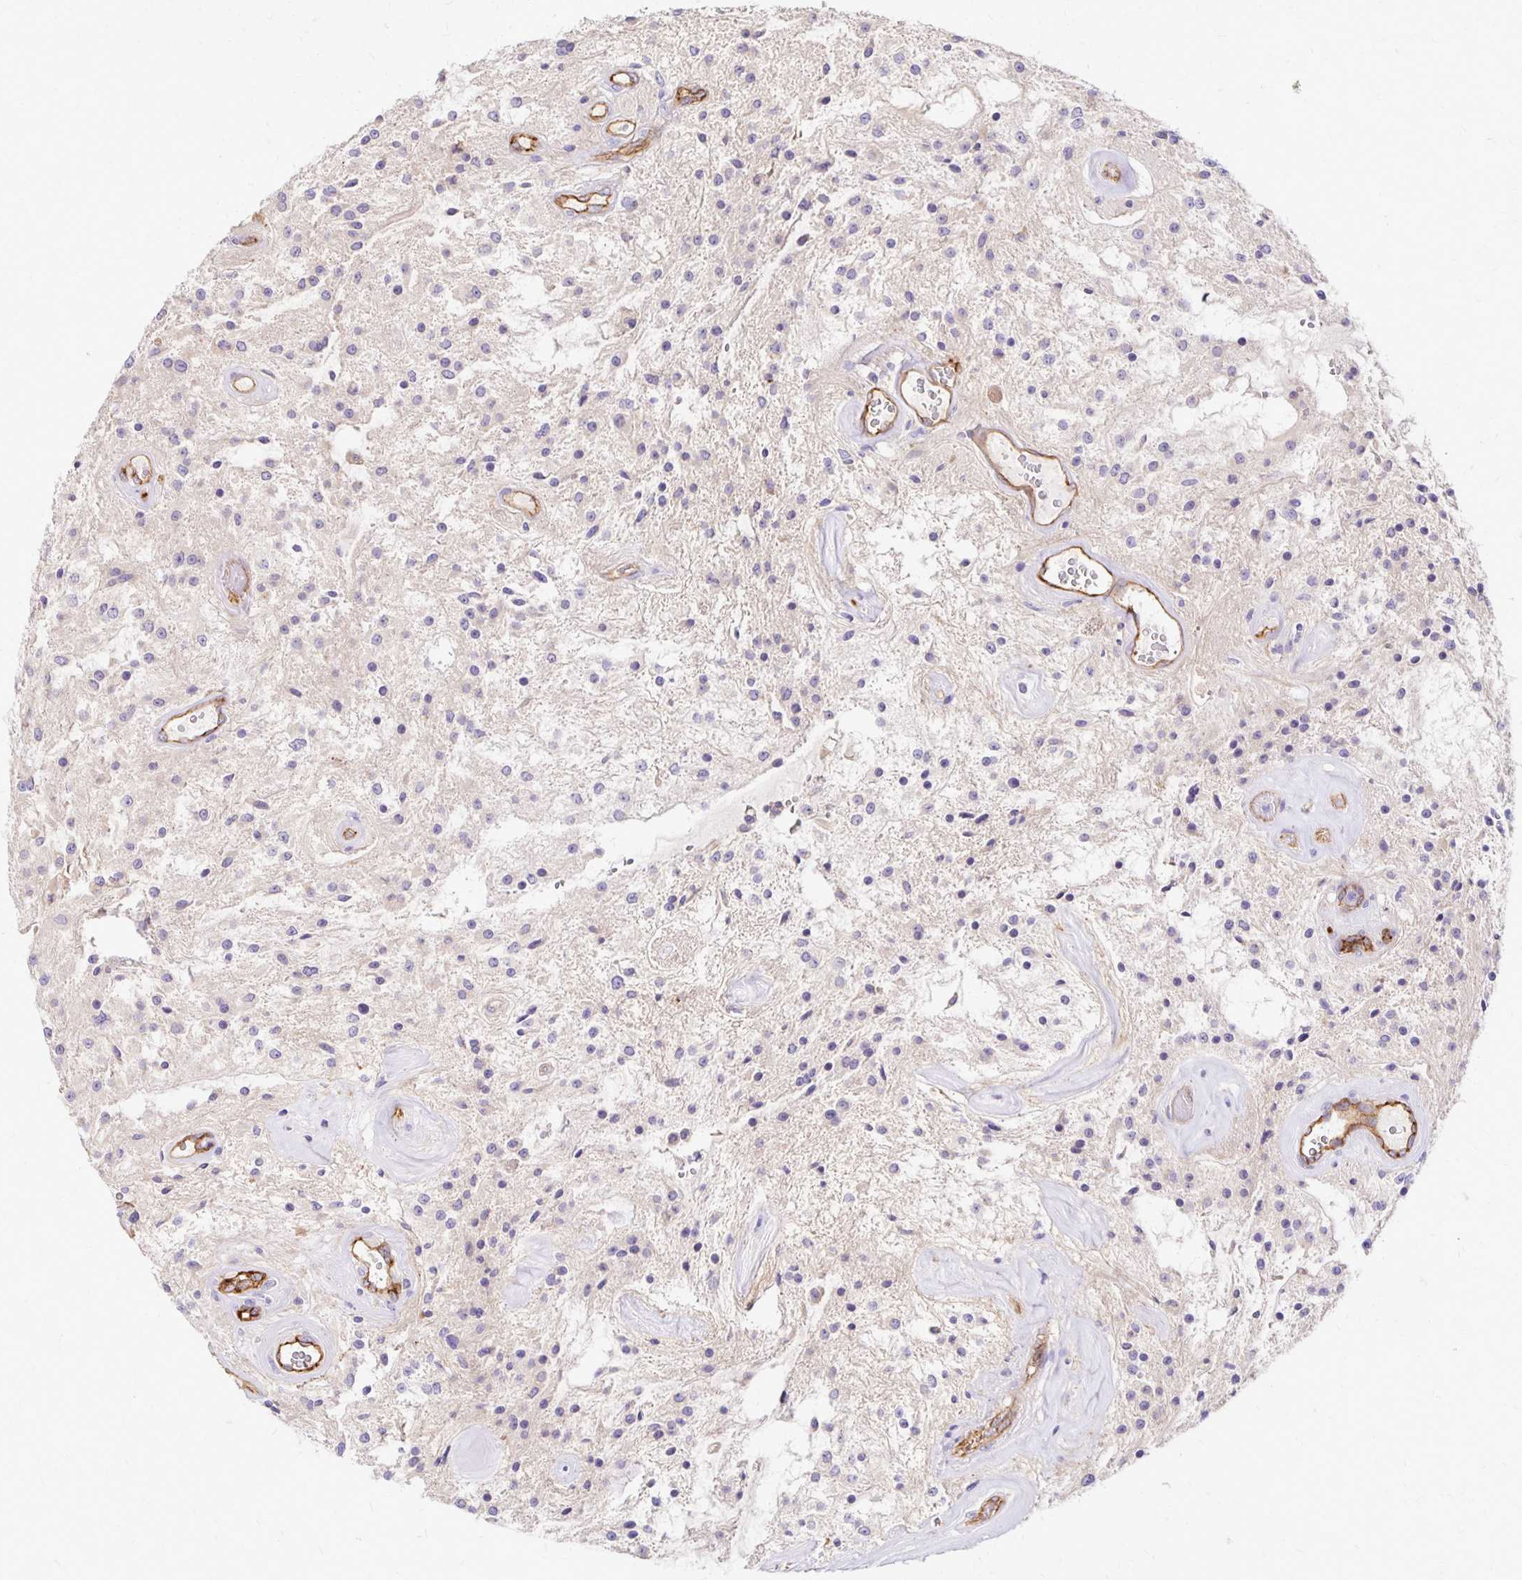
{"staining": {"intensity": "negative", "quantity": "none", "location": "none"}, "tissue": "glioma", "cell_type": "Tumor cells", "image_type": "cancer", "snomed": [{"axis": "morphology", "description": "Glioma, malignant, Low grade"}, {"axis": "topography", "description": "Cerebellum"}], "caption": "DAB immunohistochemical staining of malignant low-grade glioma displays no significant staining in tumor cells.", "gene": "TTYH1", "patient": {"sex": "female", "age": 14}}